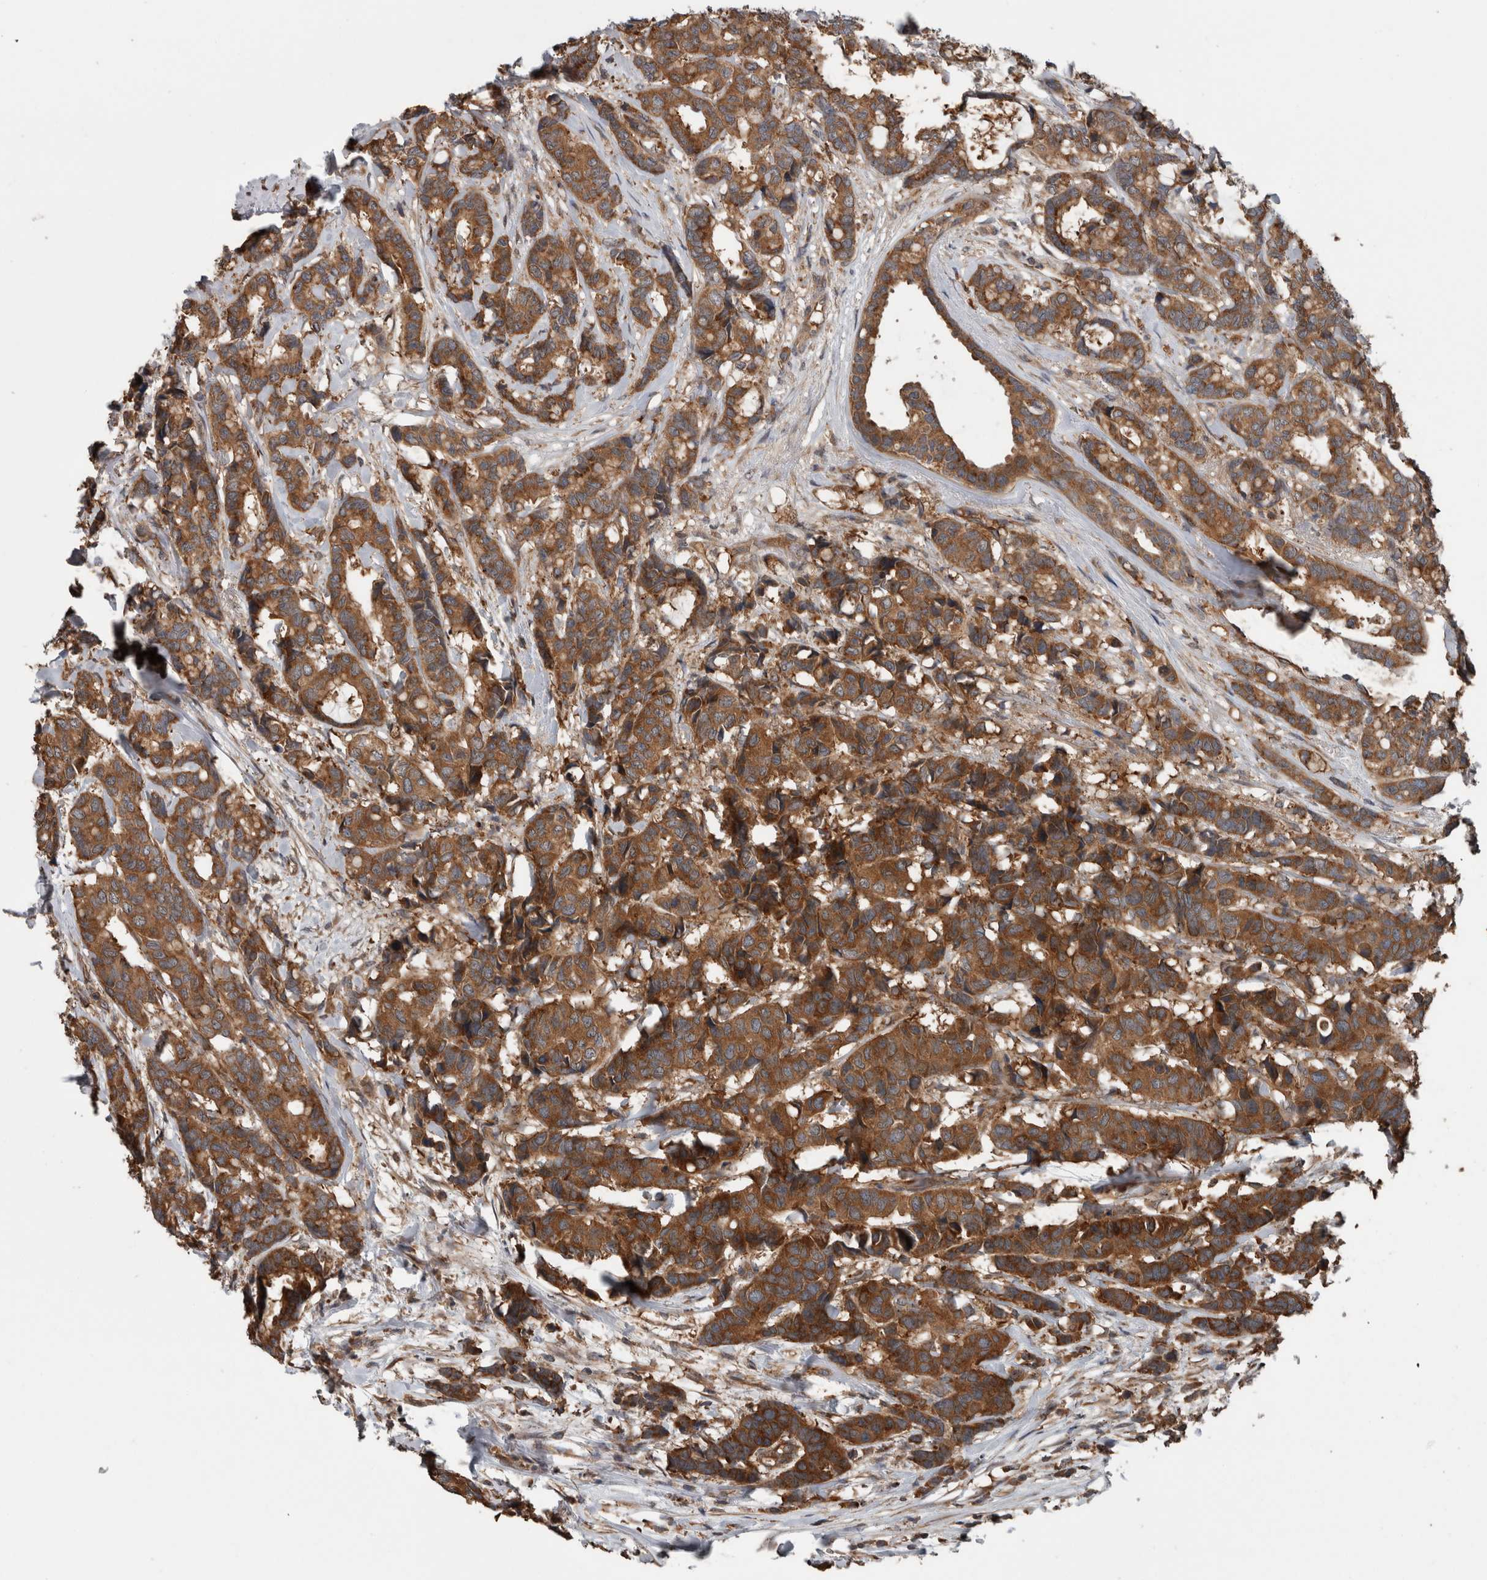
{"staining": {"intensity": "moderate", "quantity": ">75%", "location": "cytoplasmic/membranous"}, "tissue": "breast cancer", "cell_type": "Tumor cells", "image_type": "cancer", "snomed": [{"axis": "morphology", "description": "Duct carcinoma"}, {"axis": "topography", "description": "Breast"}], "caption": "This is an image of IHC staining of invasive ductal carcinoma (breast), which shows moderate expression in the cytoplasmic/membranous of tumor cells.", "gene": "RIOK3", "patient": {"sex": "female", "age": 87}}